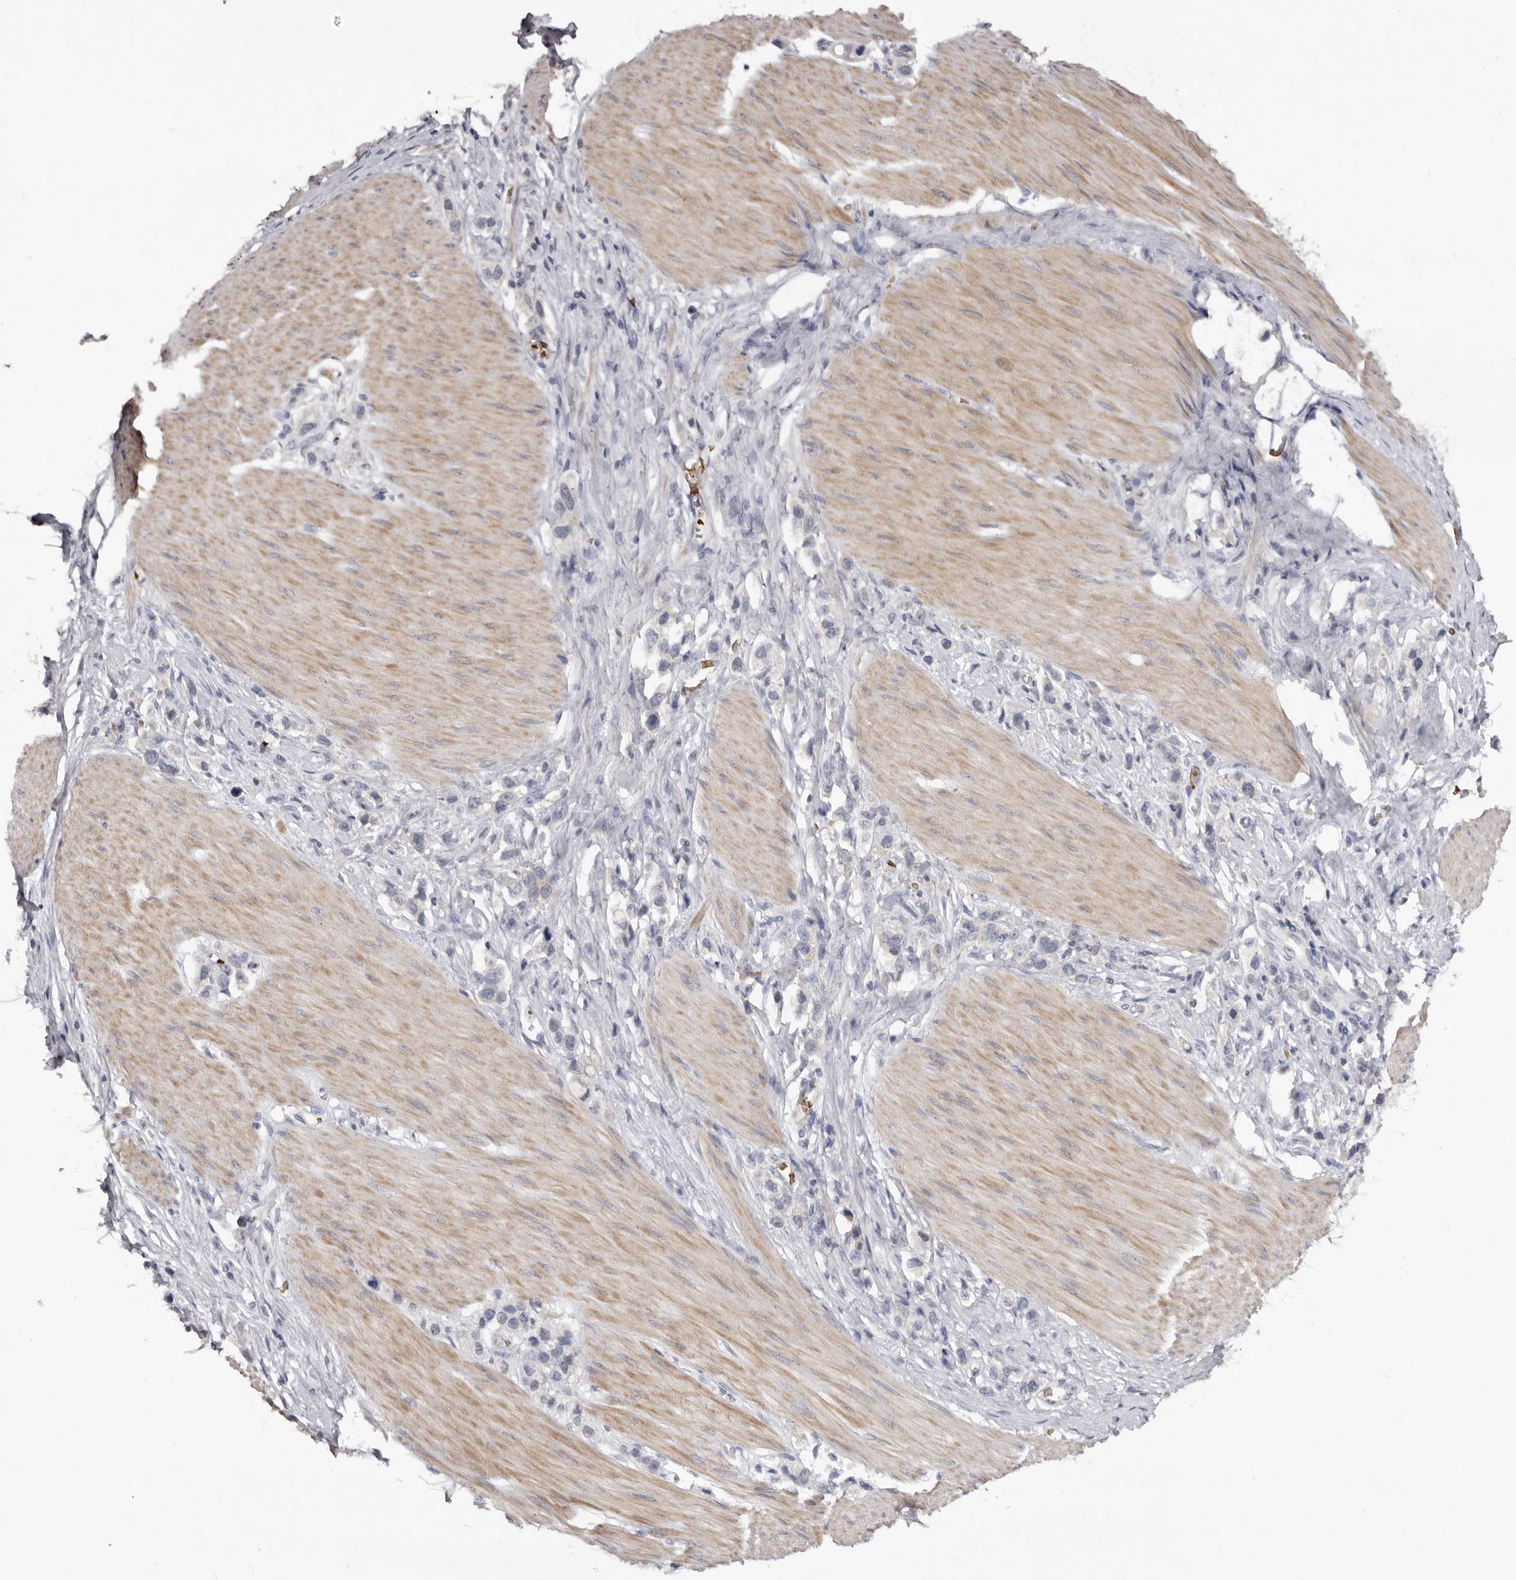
{"staining": {"intensity": "negative", "quantity": "none", "location": "none"}, "tissue": "stomach cancer", "cell_type": "Tumor cells", "image_type": "cancer", "snomed": [{"axis": "morphology", "description": "Adenocarcinoma, NOS"}, {"axis": "topography", "description": "Stomach"}], "caption": "Immunohistochemical staining of stomach adenocarcinoma reveals no significant expression in tumor cells. (DAB (3,3'-diaminobenzidine) IHC with hematoxylin counter stain).", "gene": "TNR", "patient": {"sex": "female", "age": 65}}